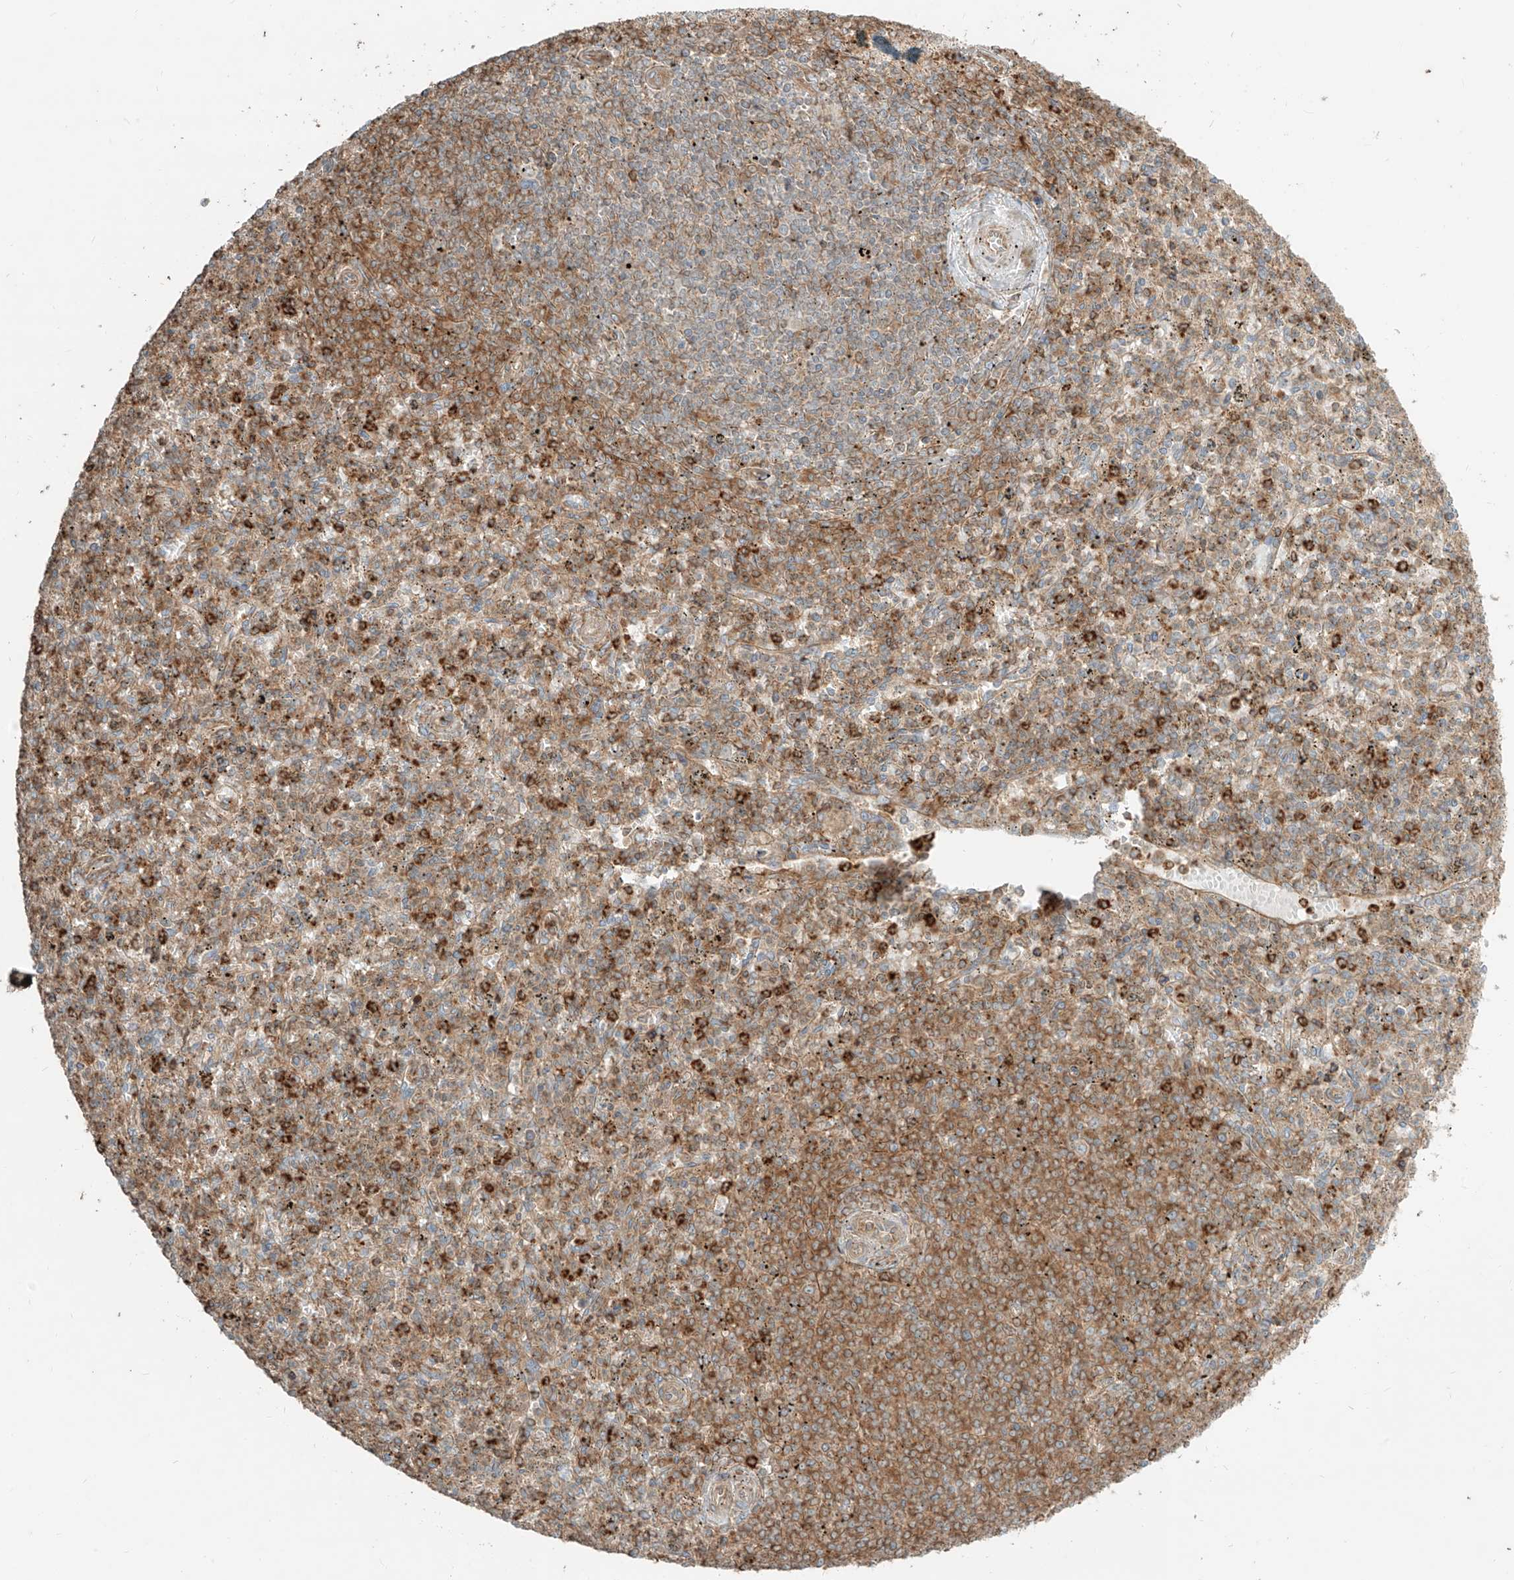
{"staining": {"intensity": "moderate", "quantity": "25%-75%", "location": "cytoplasmic/membranous"}, "tissue": "spleen", "cell_type": "Cells in red pulp", "image_type": "normal", "snomed": [{"axis": "morphology", "description": "Normal tissue, NOS"}, {"axis": "topography", "description": "Spleen"}], "caption": "Unremarkable spleen displays moderate cytoplasmic/membranous expression in approximately 25%-75% of cells in red pulp Ihc stains the protein in brown and the nuclei are stained blue..", "gene": "CCDC115", "patient": {"sex": "male", "age": 72}}